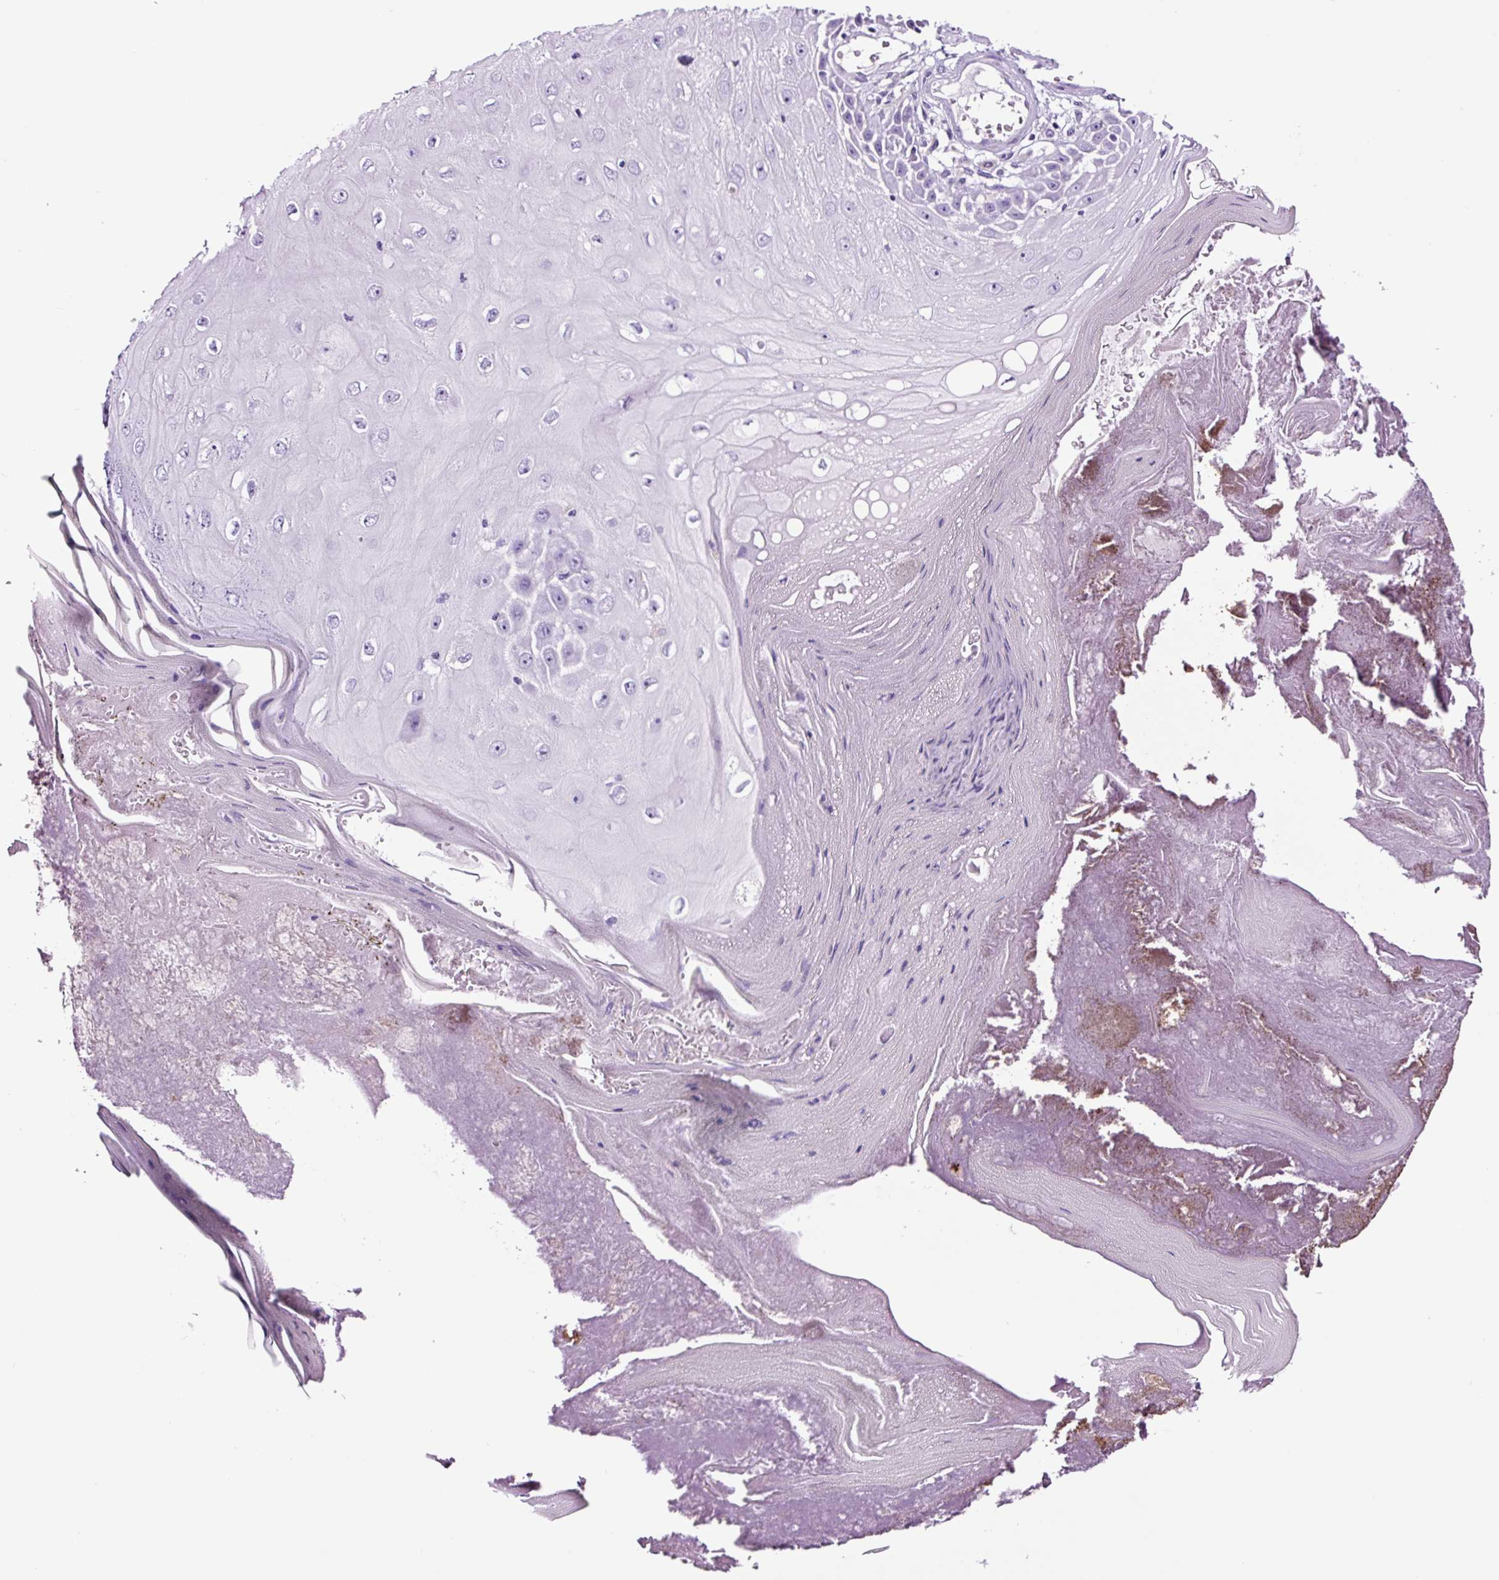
{"staining": {"intensity": "negative", "quantity": "none", "location": "none"}, "tissue": "skin cancer", "cell_type": "Tumor cells", "image_type": "cancer", "snomed": [{"axis": "morphology", "description": "Squamous cell carcinoma, NOS"}, {"axis": "topography", "description": "Skin"}], "caption": "Tumor cells are negative for brown protein staining in squamous cell carcinoma (skin).", "gene": "FBXL7", "patient": {"sex": "female", "age": 73}}